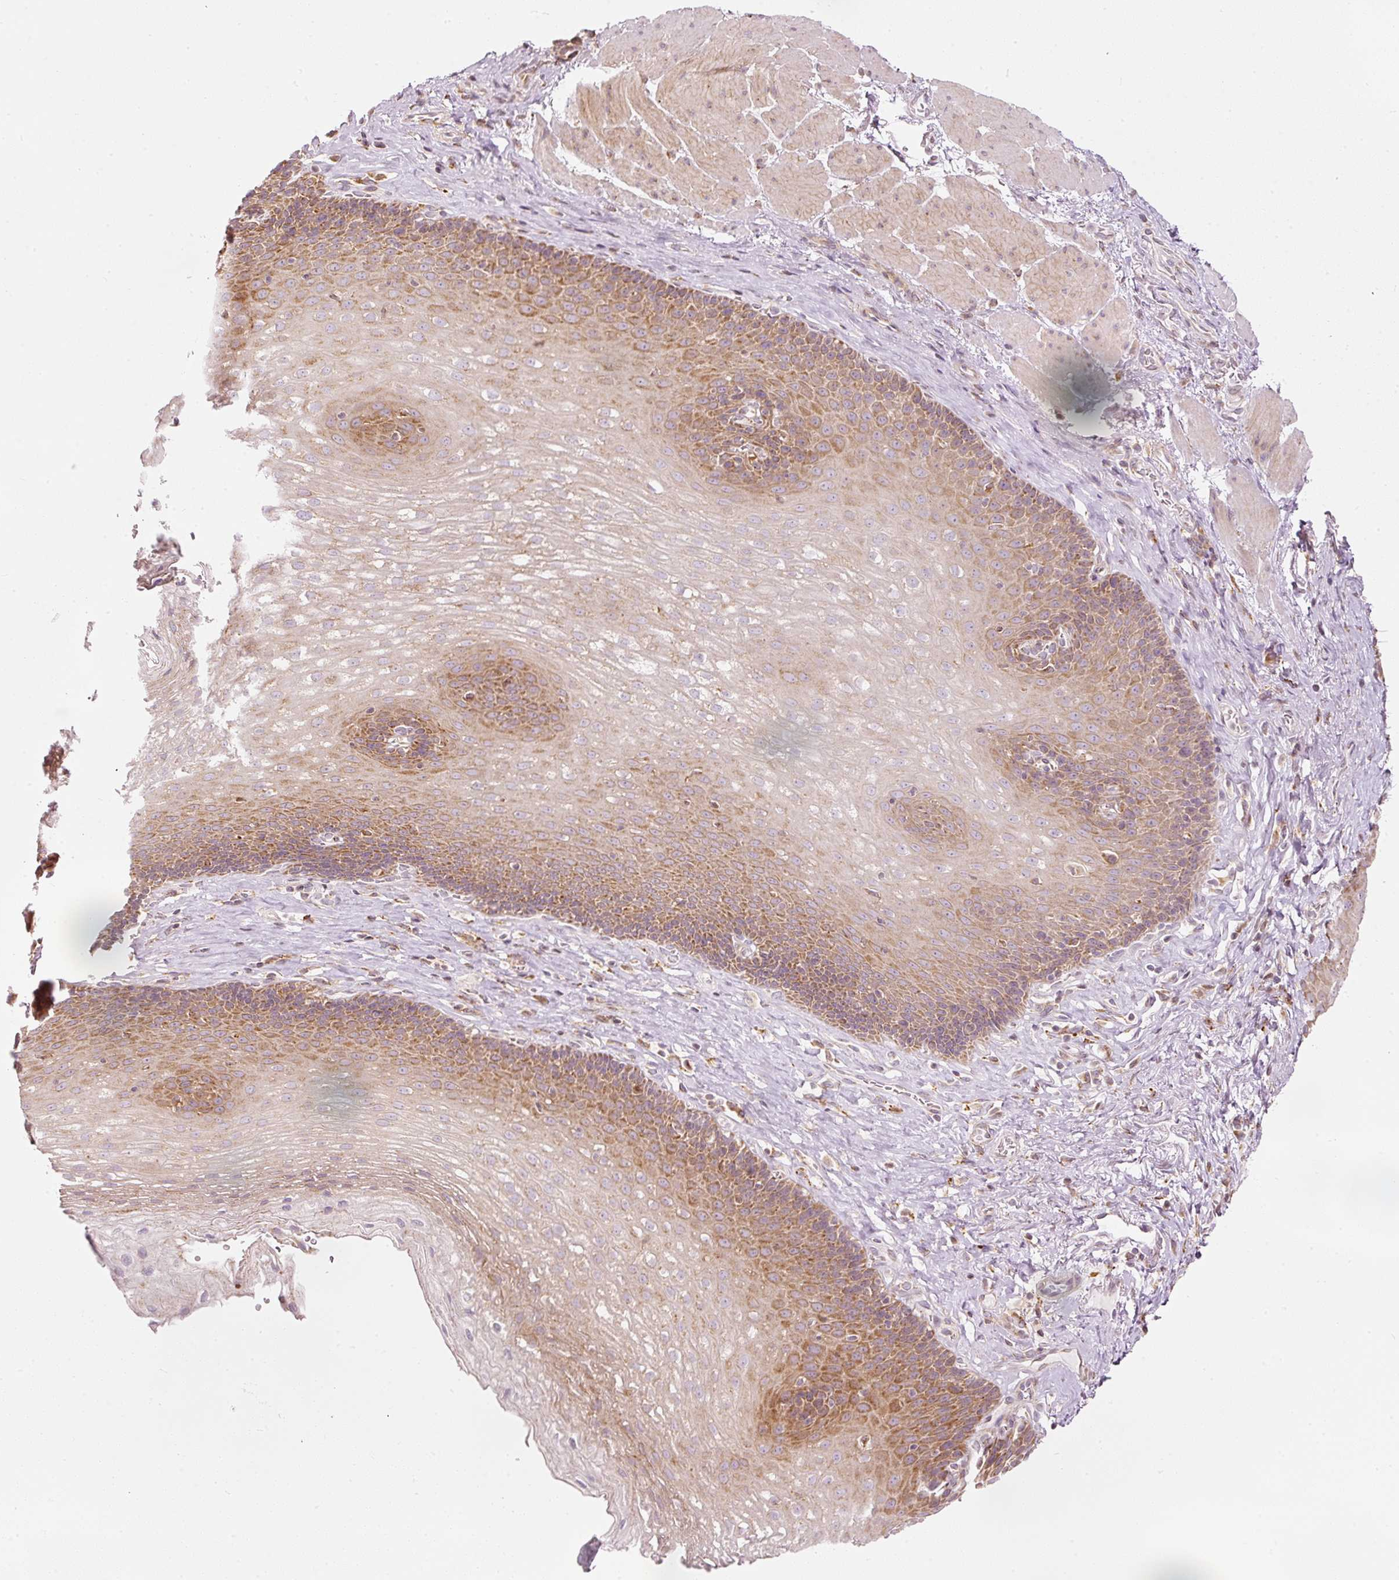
{"staining": {"intensity": "moderate", "quantity": "25%-75%", "location": "cytoplasmic/membranous"}, "tissue": "esophagus", "cell_type": "Squamous epithelial cells", "image_type": "normal", "snomed": [{"axis": "morphology", "description": "Normal tissue, NOS"}, {"axis": "topography", "description": "Esophagus"}], "caption": "A brown stain highlights moderate cytoplasmic/membranous positivity of a protein in squamous epithelial cells of benign esophagus. The staining was performed using DAB (3,3'-diaminobenzidine) to visualize the protein expression in brown, while the nuclei were stained in blue with hematoxylin (Magnification: 20x).", "gene": "SNAPC5", "patient": {"sex": "female", "age": 66}}